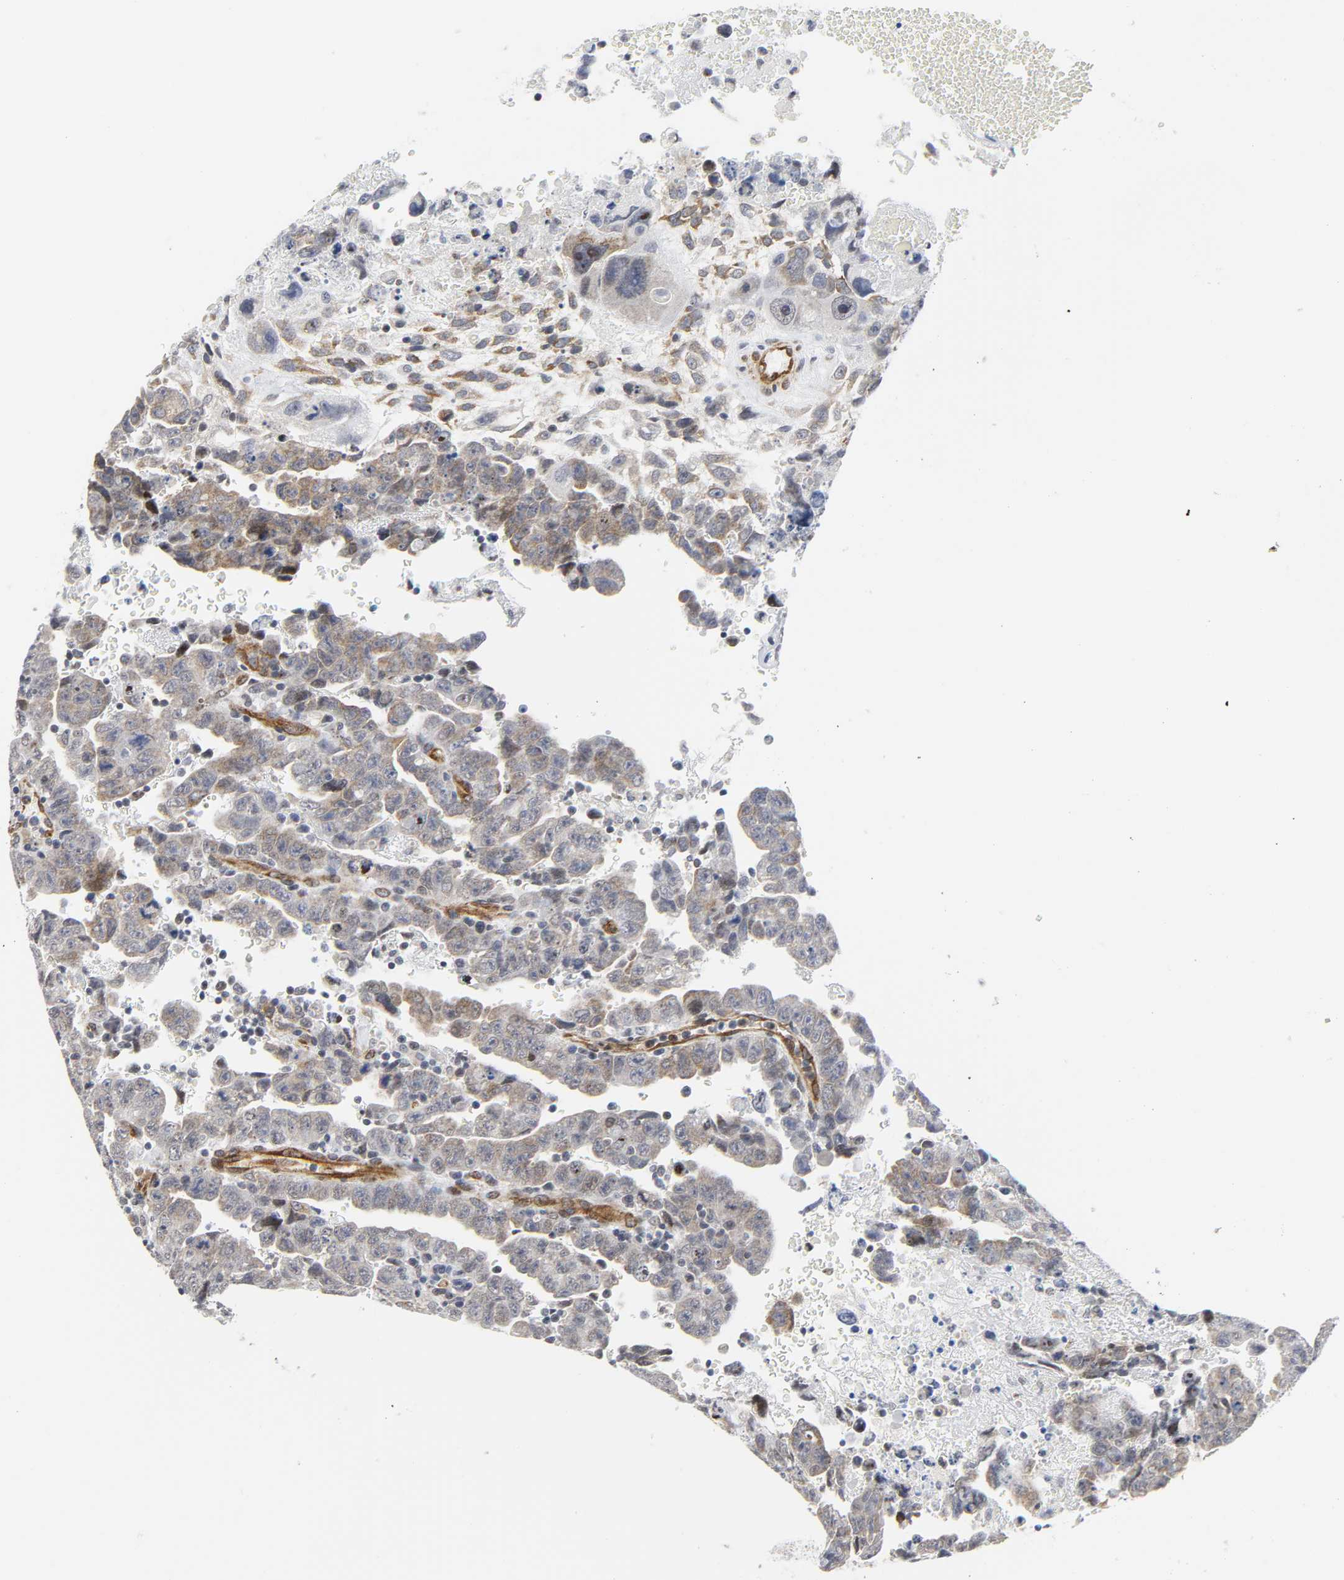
{"staining": {"intensity": "weak", "quantity": "25%-75%", "location": "cytoplasmic/membranous"}, "tissue": "testis cancer", "cell_type": "Tumor cells", "image_type": "cancer", "snomed": [{"axis": "morphology", "description": "Carcinoma, Embryonal, NOS"}, {"axis": "topography", "description": "Testis"}], "caption": "Testis embryonal carcinoma stained for a protein demonstrates weak cytoplasmic/membranous positivity in tumor cells. The staining is performed using DAB brown chromogen to label protein expression. The nuclei are counter-stained blue using hematoxylin.", "gene": "DOCK1", "patient": {"sex": "male", "age": 28}}